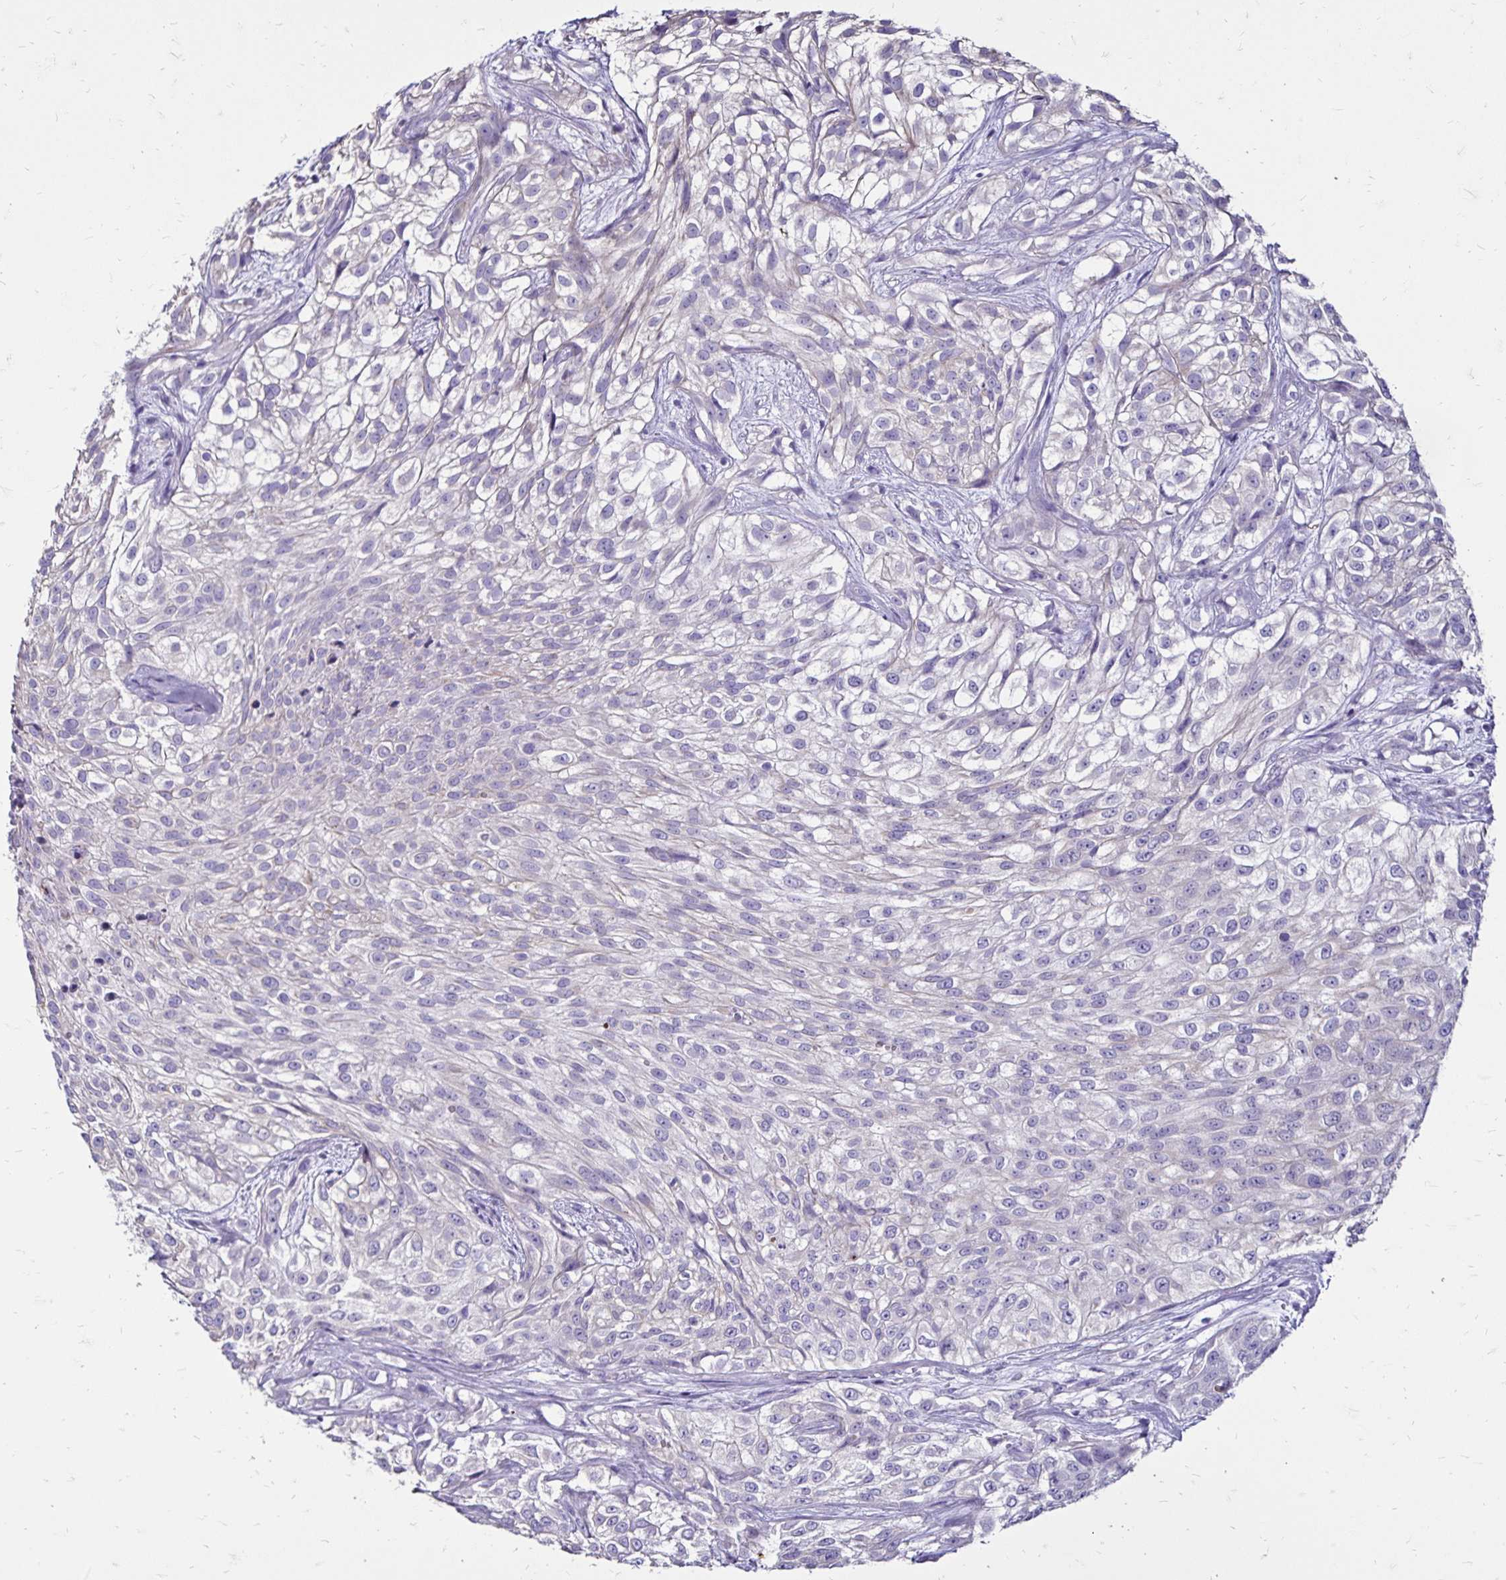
{"staining": {"intensity": "negative", "quantity": "none", "location": "none"}, "tissue": "urothelial cancer", "cell_type": "Tumor cells", "image_type": "cancer", "snomed": [{"axis": "morphology", "description": "Urothelial carcinoma, High grade"}, {"axis": "topography", "description": "Urinary bladder"}], "caption": "Image shows no significant protein expression in tumor cells of urothelial cancer.", "gene": "EVPL", "patient": {"sex": "male", "age": 56}}